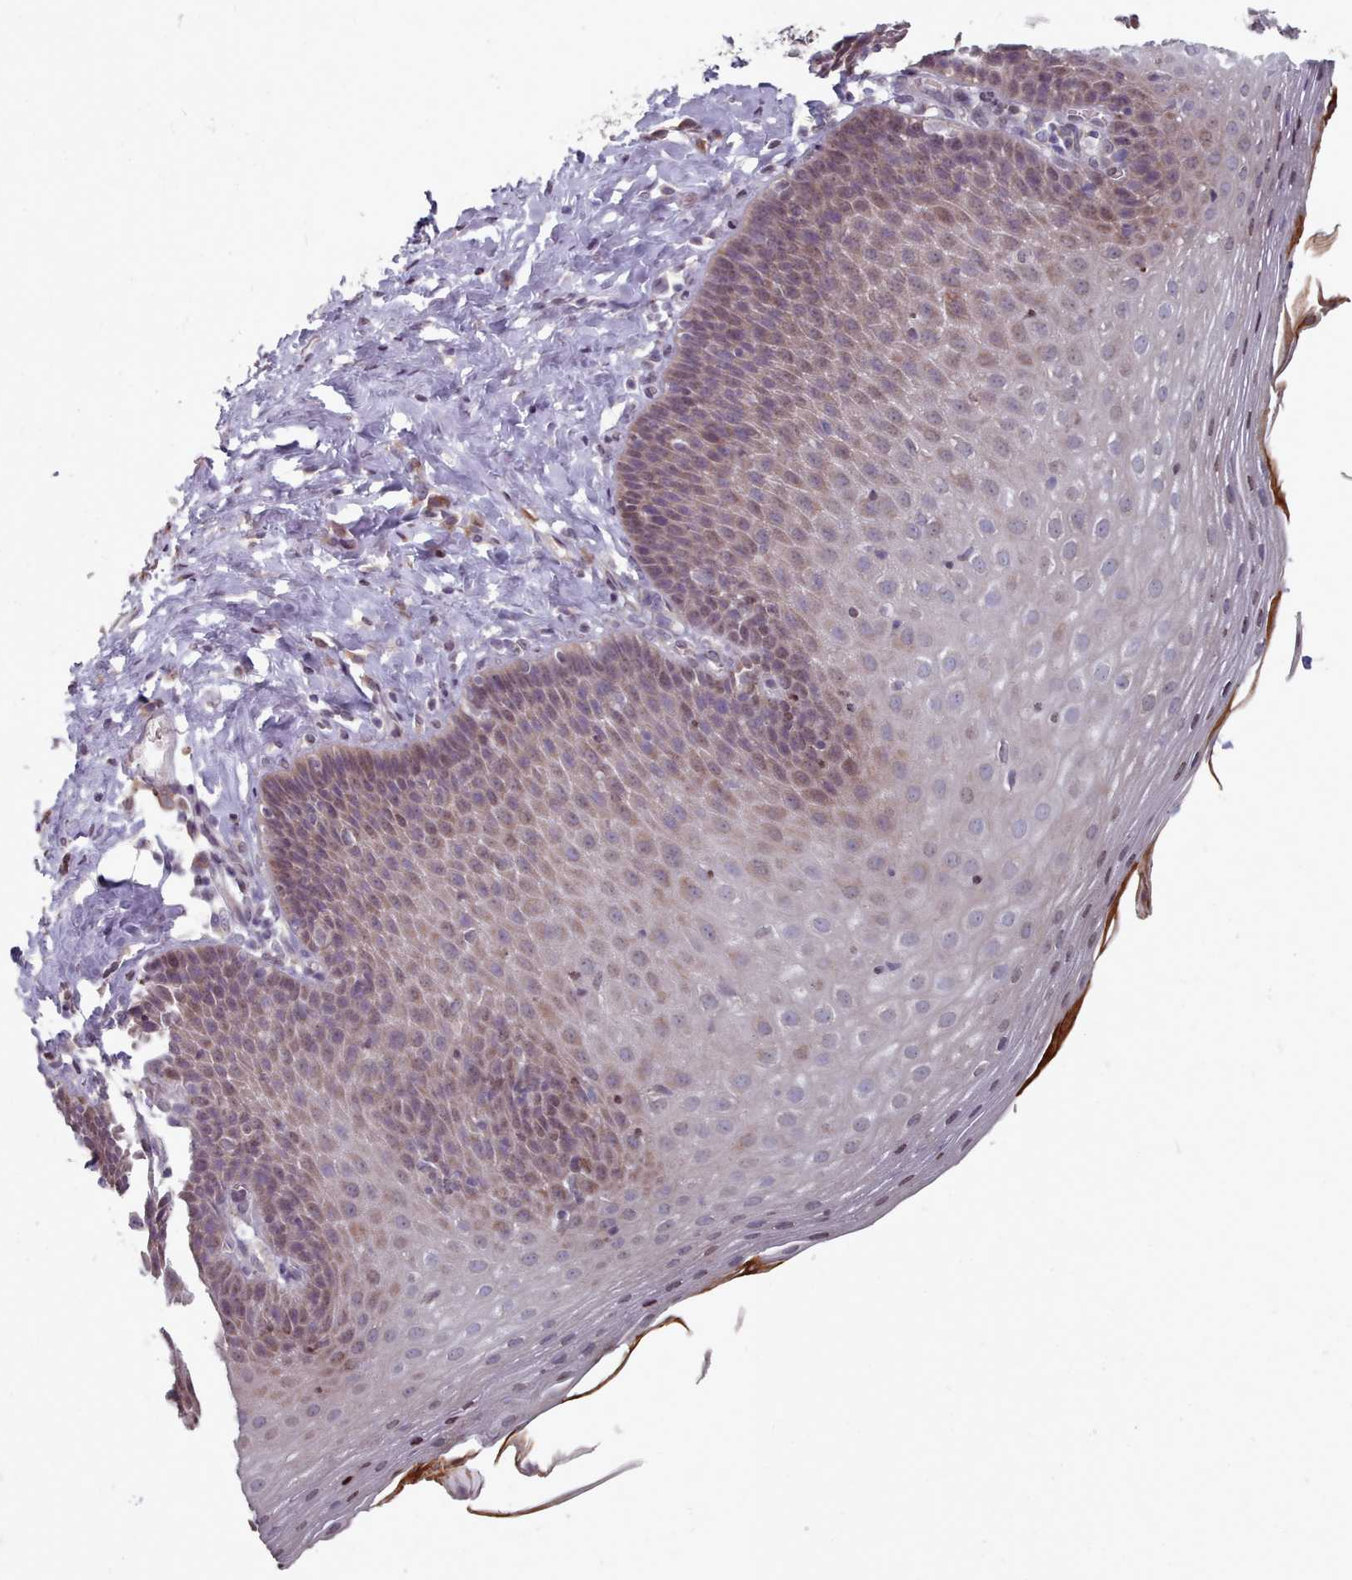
{"staining": {"intensity": "moderate", "quantity": "25%-75%", "location": "cytoplasmic/membranous"}, "tissue": "esophagus", "cell_type": "Squamous epithelial cells", "image_type": "normal", "snomed": [{"axis": "morphology", "description": "Normal tissue, NOS"}, {"axis": "topography", "description": "Esophagus"}], "caption": "Immunohistochemical staining of benign human esophagus exhibits moderate cytoplasmic/membranous protein expression in approximately 25%-75% of squamous epithelial cells. The staining was performed using DAB, with brown indicating positive protein expression. Nuclei are stained blue with hematoxylin.", "gene": "ACKR3", "patient": {"sex": "female", "age": 61}}